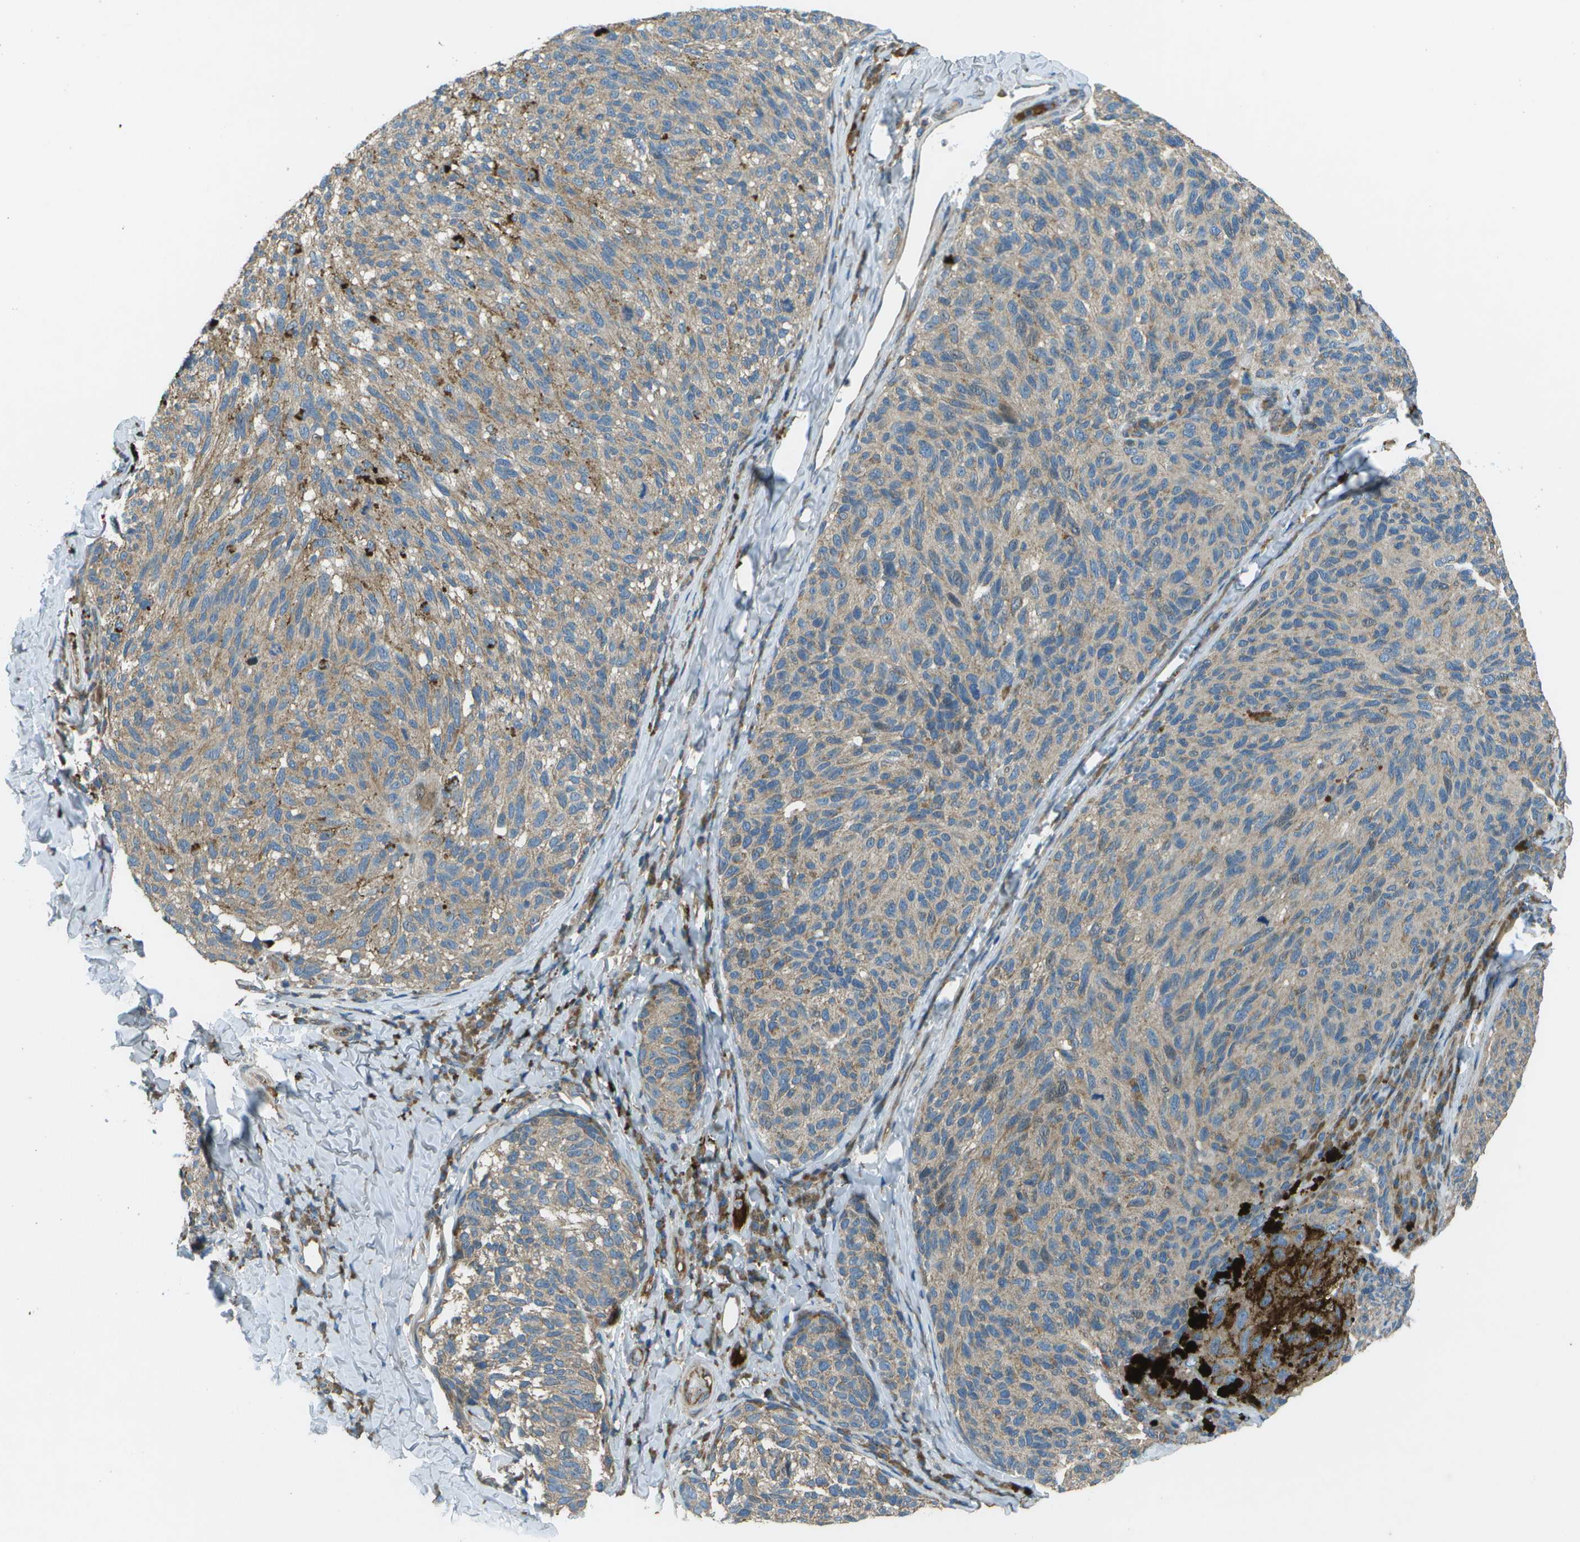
{"staining": {"intensity": "weak", "quantity": "25%-75%", "location": "cytoplasmic/membranous"}, "tissue": "melanoma", "cell_type": "Tumor cells", "image_type": "cancer", "snomed": [{"axis": "morphology", "description": "Malignant melanoma, NOS"}, {"axis": "topography", "description": "Skin"}], "caption": "About 25%-75% of tumor cells in human malignant melanoma display weak cytoplasmic/membranous protein positivity as visualized by brown immunohistochemical staining.", "gene": "PXYLP1", "patient": {"sex": "female", "age": 73}}